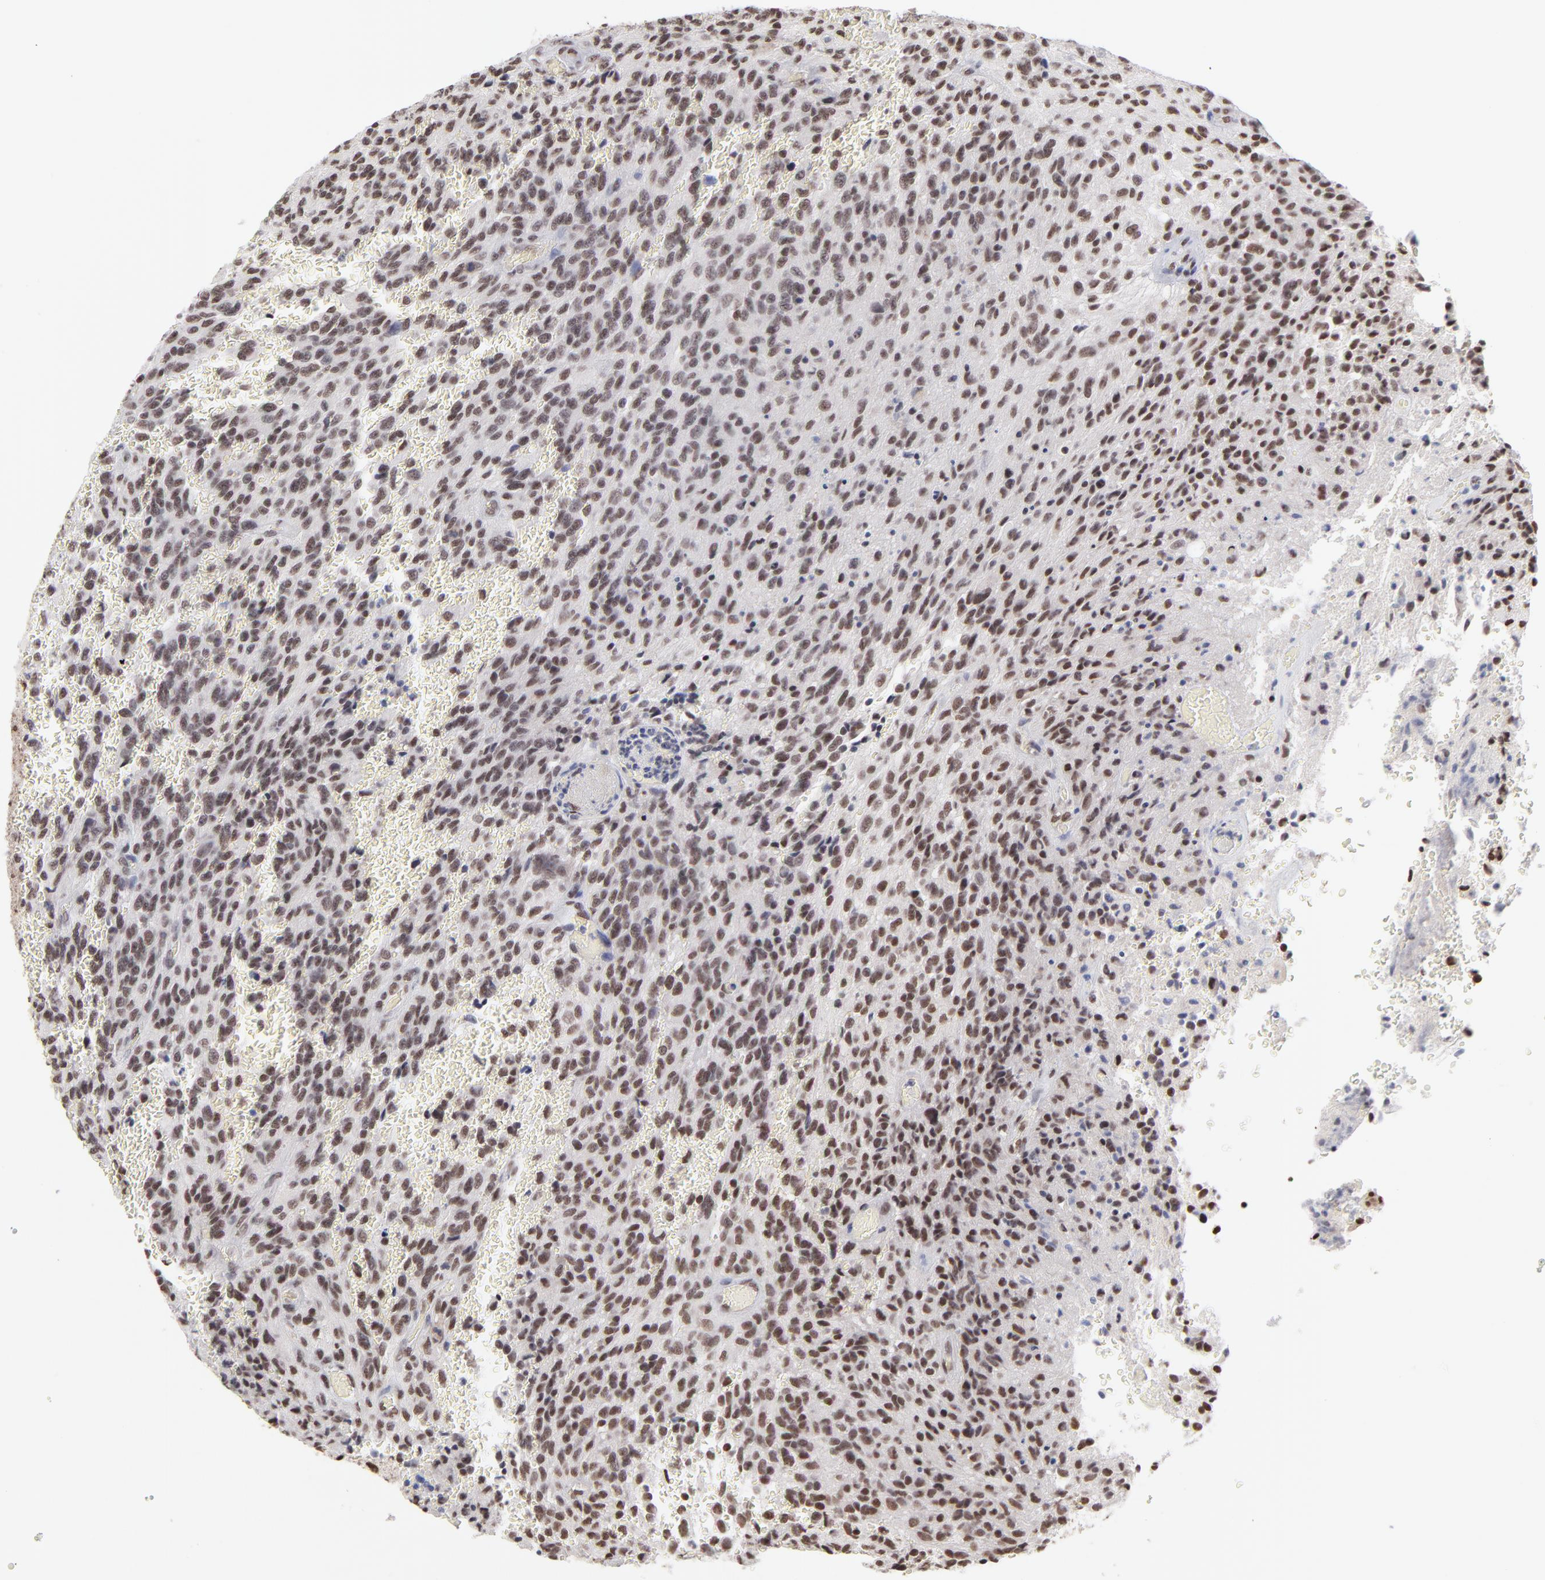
{"staining": {"intensity": "strong", "quantity": "25%-75%", "location": "nuclear"}, "tissue": "glioma", "cell_type": "Tumor cells", "image_type": "cancer", "snomed": [{"axis": "morphology", "description": "Normal tissue, NOS"}, {"axis": "morphology", "description": "Glioma, malignant, High grade"}, {"axis": "topography", "description": "Cerebral cortex"}], "caption": "Tumor cells demonstrate high levels of strong nuclear positivity in about 25%-75% of cells in malignant high-grade glioma.", "gene": "ZNF3", "patient": {"sex": "male", "age": 56}}